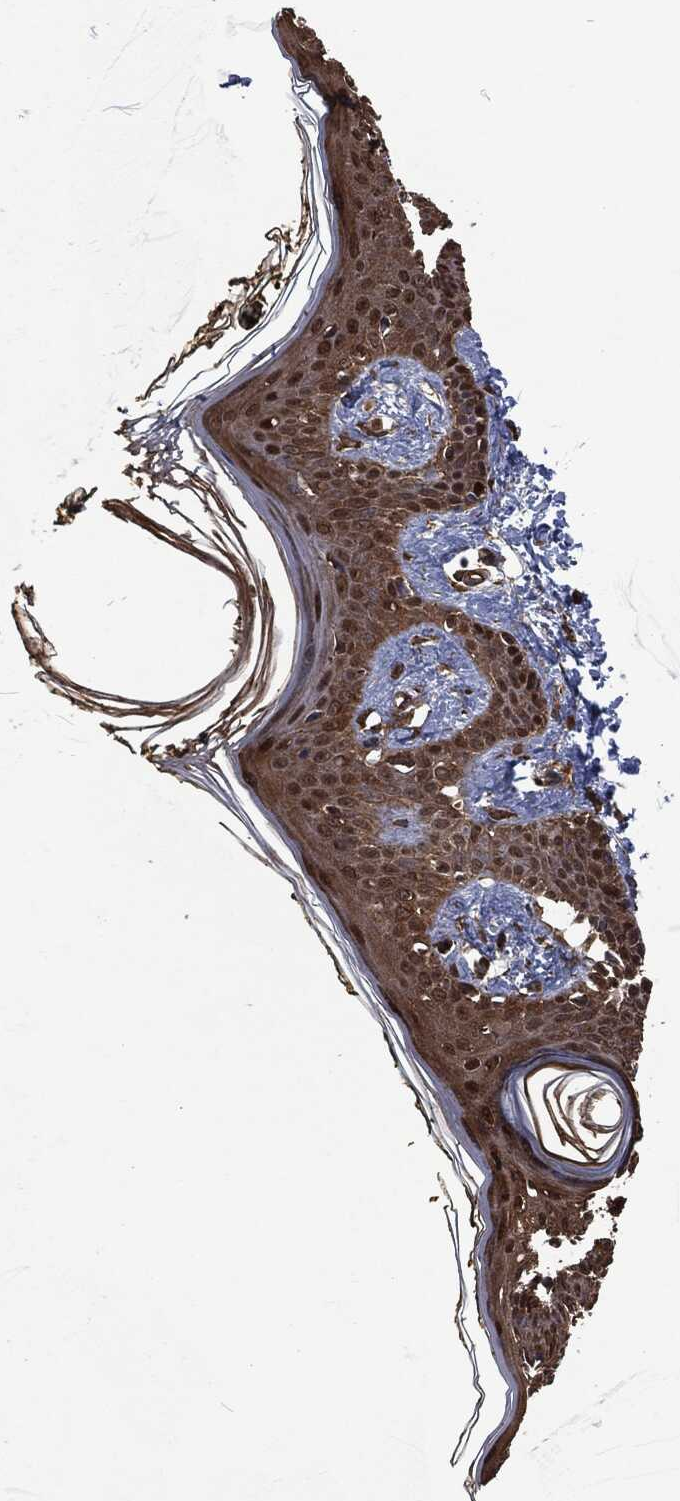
{"staining": {"intensity": "strong", "quantity": ">75%", "location": "cytoplasmic/membranous"}, "tissue": "skin", "cell_type": "Fibroblasts", "image_type": "normal", "snomed": [{"axis": "morphology", "description": "Normal tissue, NOS"}, {"axis": "topography", "description": "Skin"}], "caption": "An immunohistochemistry histopathology image of normal tissue is shown. Protein staining in brown highlights strong cytoplasmic/membranous positivity in skin within fibroblasts.", "gene": "PRDX4", "patient": {"sex": "male", "age": 76}}